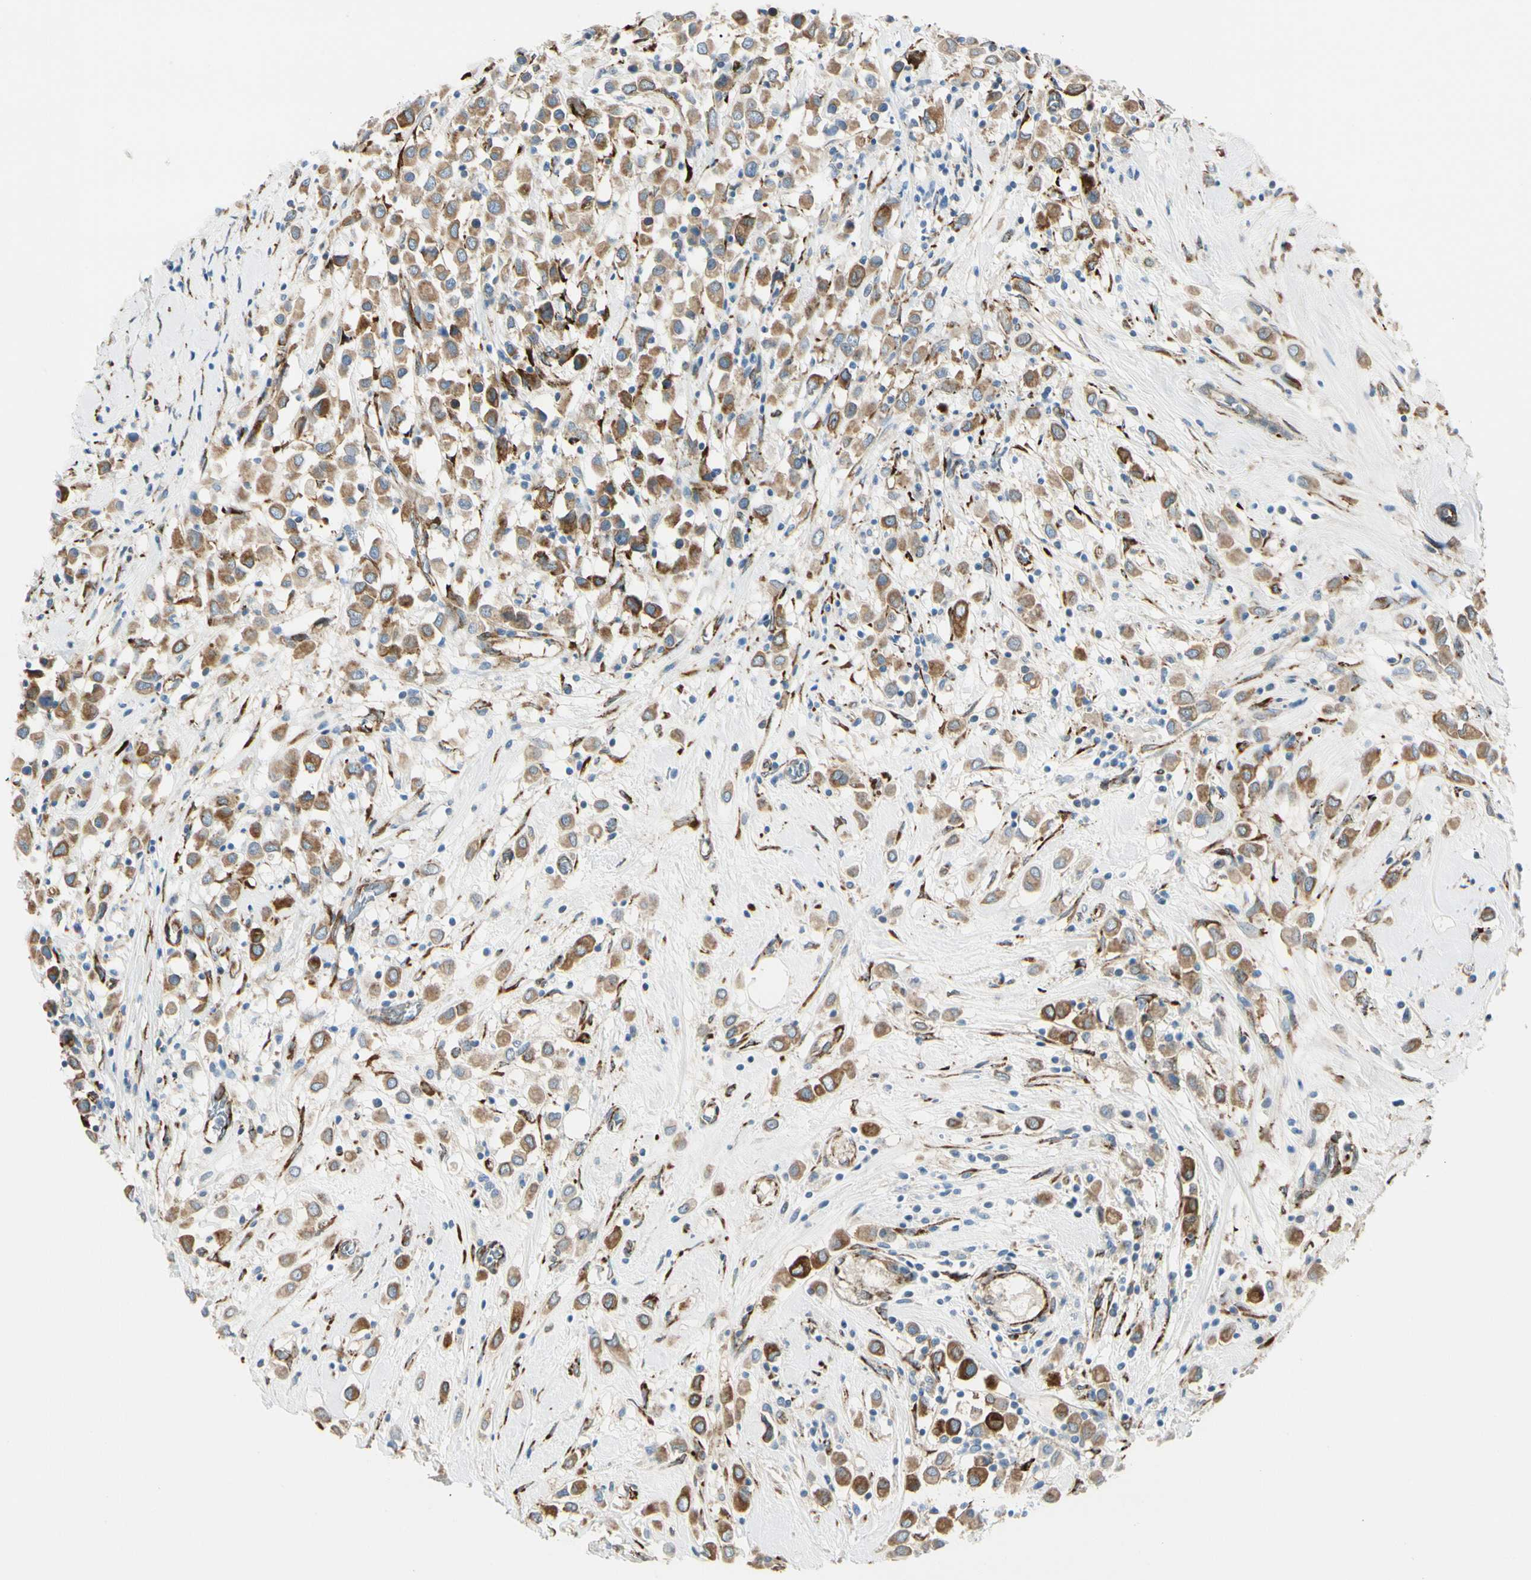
{"staining": {"intensity": "moderate", "quantity": ">75%", "location": "cytoplasmic/membranous"}, "tissue": "breast cancer", "cell_type": "Tumor cells", "image_type": "cancer", "snomed": [{"axis": "morphology", "description": "Duct carcinoma"}, {"axis": "topography", "description": "Breast"}], "caption": "Tumor cells display medium levels of moderate cytoplasmic/membranous staining in approximately >75% of cells in infiltrating ductal carcinoma (breast).", "gene": "FKBP7", "patient": {"sex": "female", "age": 61}}